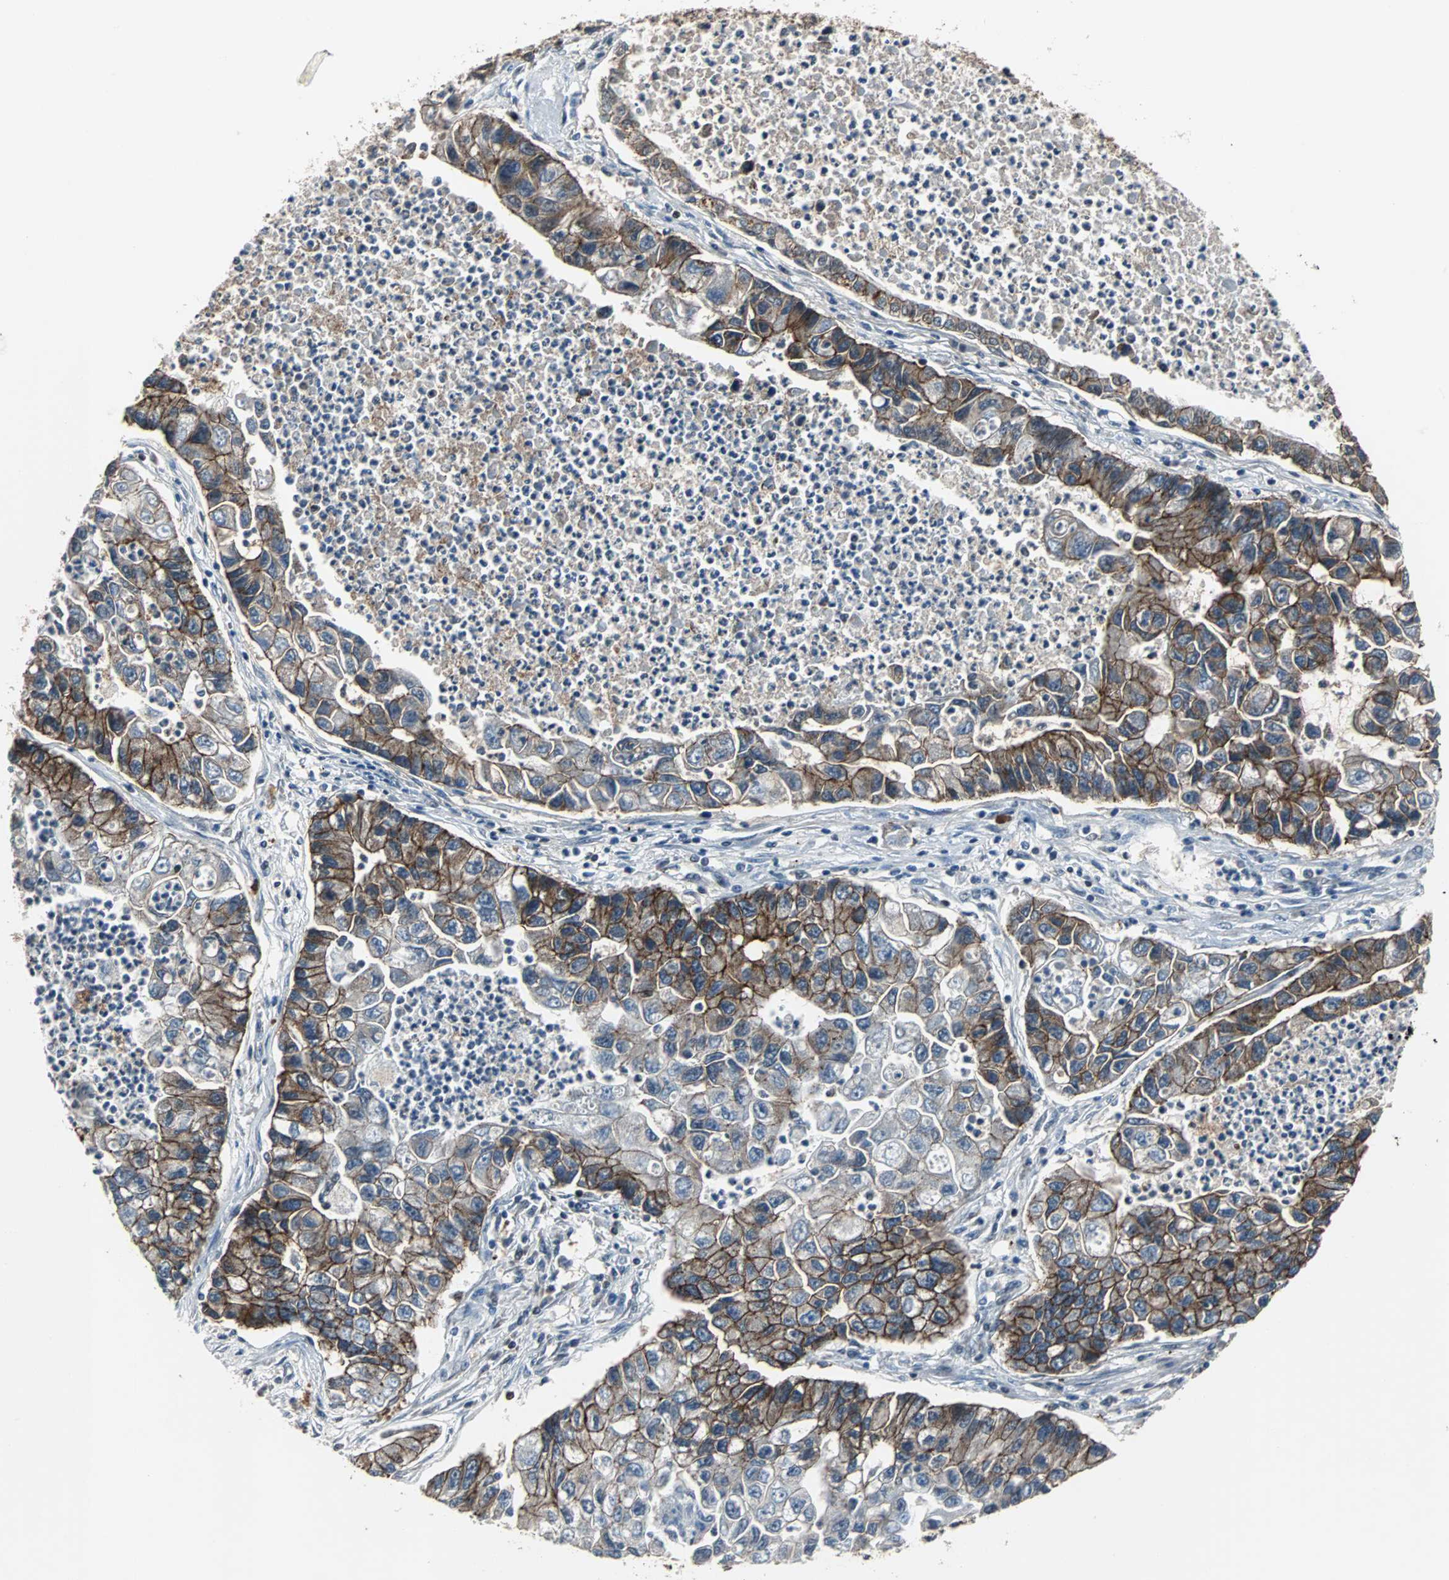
{"staining": {"intensity": "moderate", "quantity": ">75%", "location": "cytoplasmic/membranous"}, "tissue": "lung cancer", "cell_type": "Tumor cells", "image_type": "cancer", "snomed": [{"axis": "morphology", "description": "Adenocarcinoma, NOS"}, {"axis": "topography", "description": "Lung"}], "caption": "This histopathology image reveals IHC staining of adenocarcinoma (lung), with medium moderate cytoplasmic/membranous positivity in approximately >75% of tumor cells.", "gene": "LSR", "patient": {"sex": "female", "age": 51}}